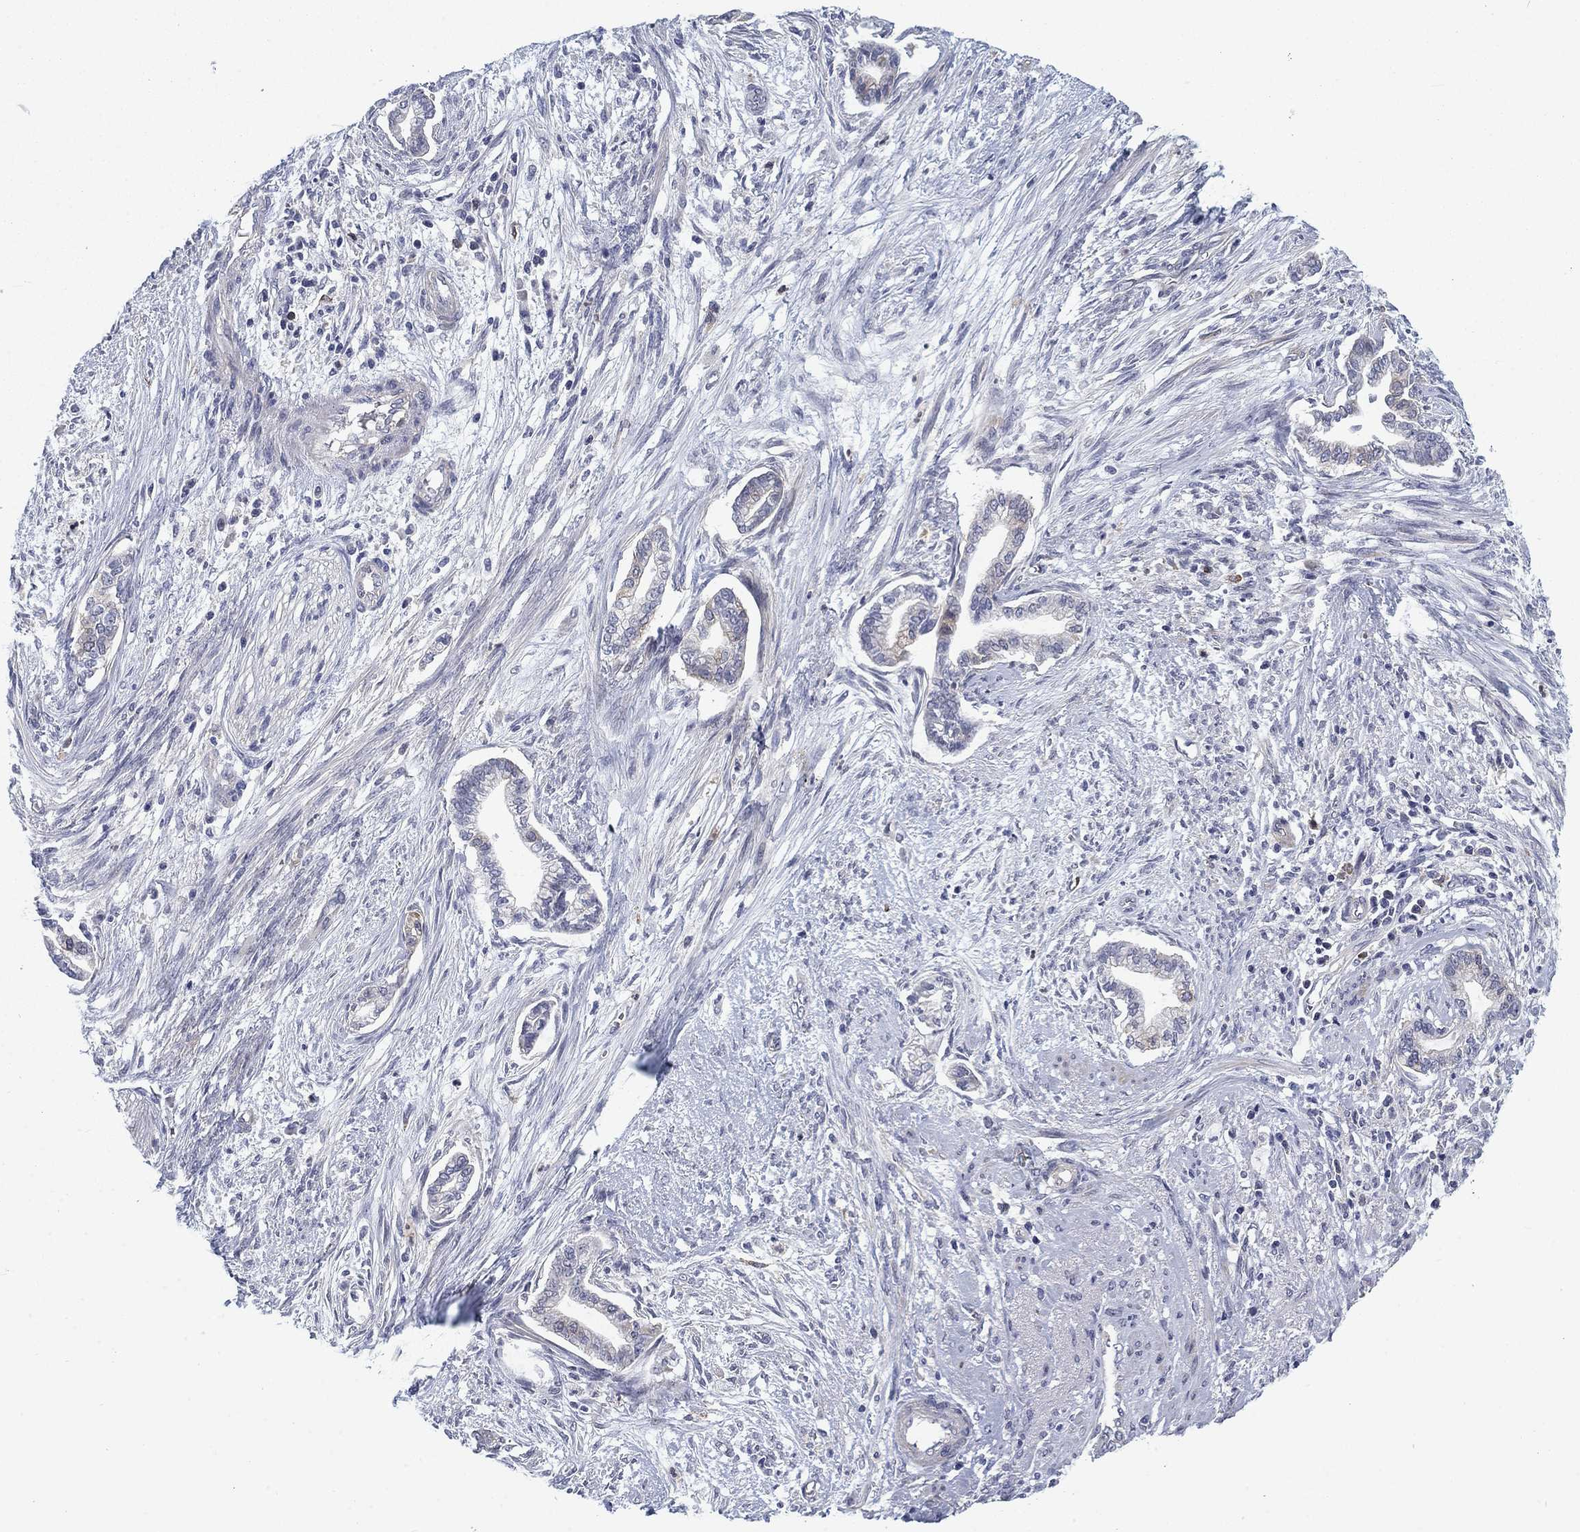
{"staining": {"intensity": "negative", "quantity": "none", "location": "none"}, "tissue": "cervical cancer", "cell_type": "Tumor cells", "image_type": "cancer", "snomed": [{"axis": "morphology", "description": "Adenocarcinoma, NOS"}, {"axis": "topography", "description": "Cervix"}], "caption": "Histopathology image shows no protein staining in tumor cells of cervical cancer (adenocarcinoma) tissue.", "gene": "KIF15", "patient": {"sex": "female", "age": 62}}